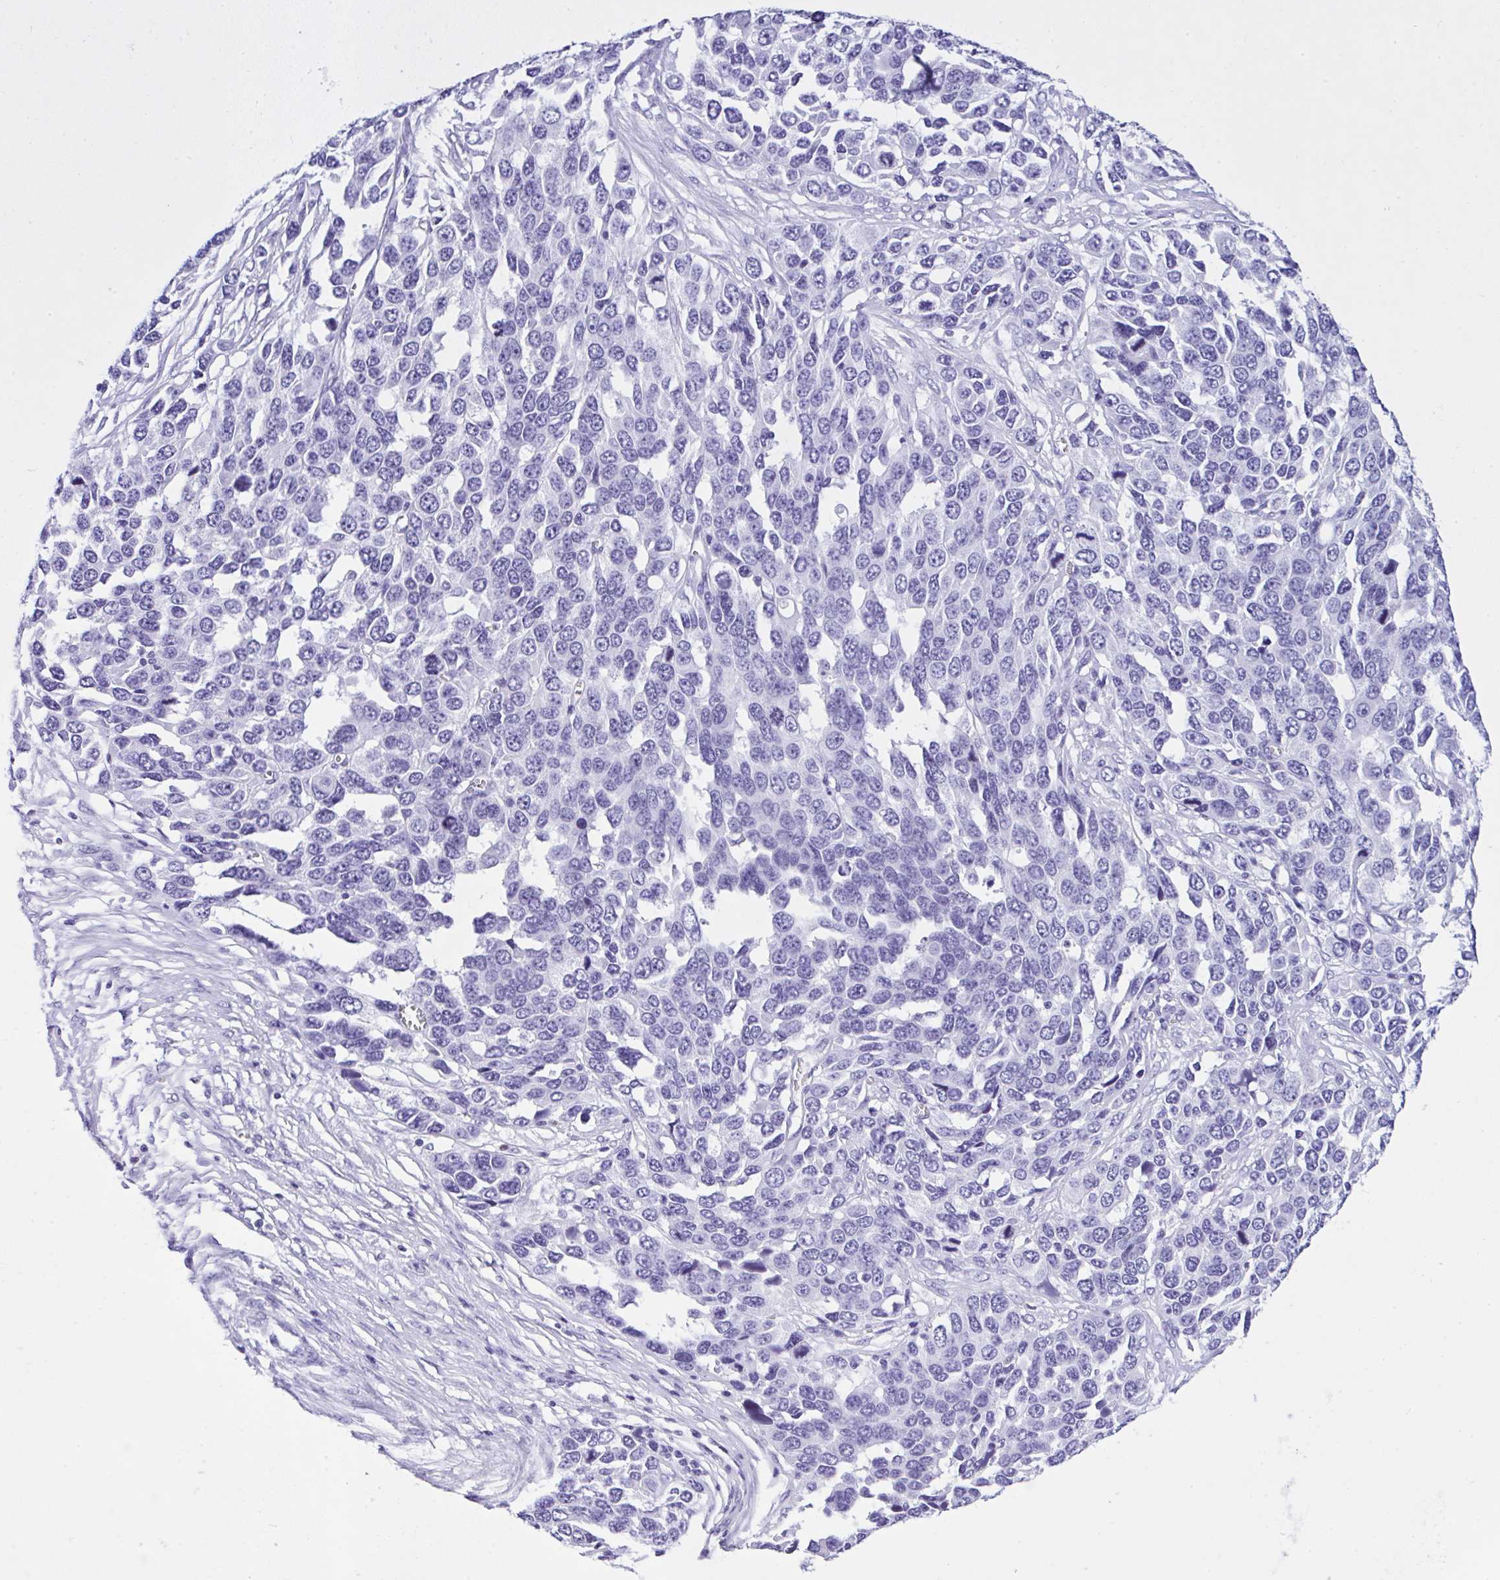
{"staining": {"intensity": "negative", "quantity": "none", "location": "none"}, "tissue": "ovarian cancer", "cell_type": "Tumor cells", "image_type": "cancer", "snomed": [{"axis": "morphology", "description": "Cystadenocarcinoma, serous, NOS"}, {"axis": "topography", "description": "Ovary"}], "caption": "An IHC histopathology image of ovarian cancer is shown. There is no staining in tumor cells of ovarian cancer.", "gene": "KRT27", "patient": {"sex": "female", "age": 76}}